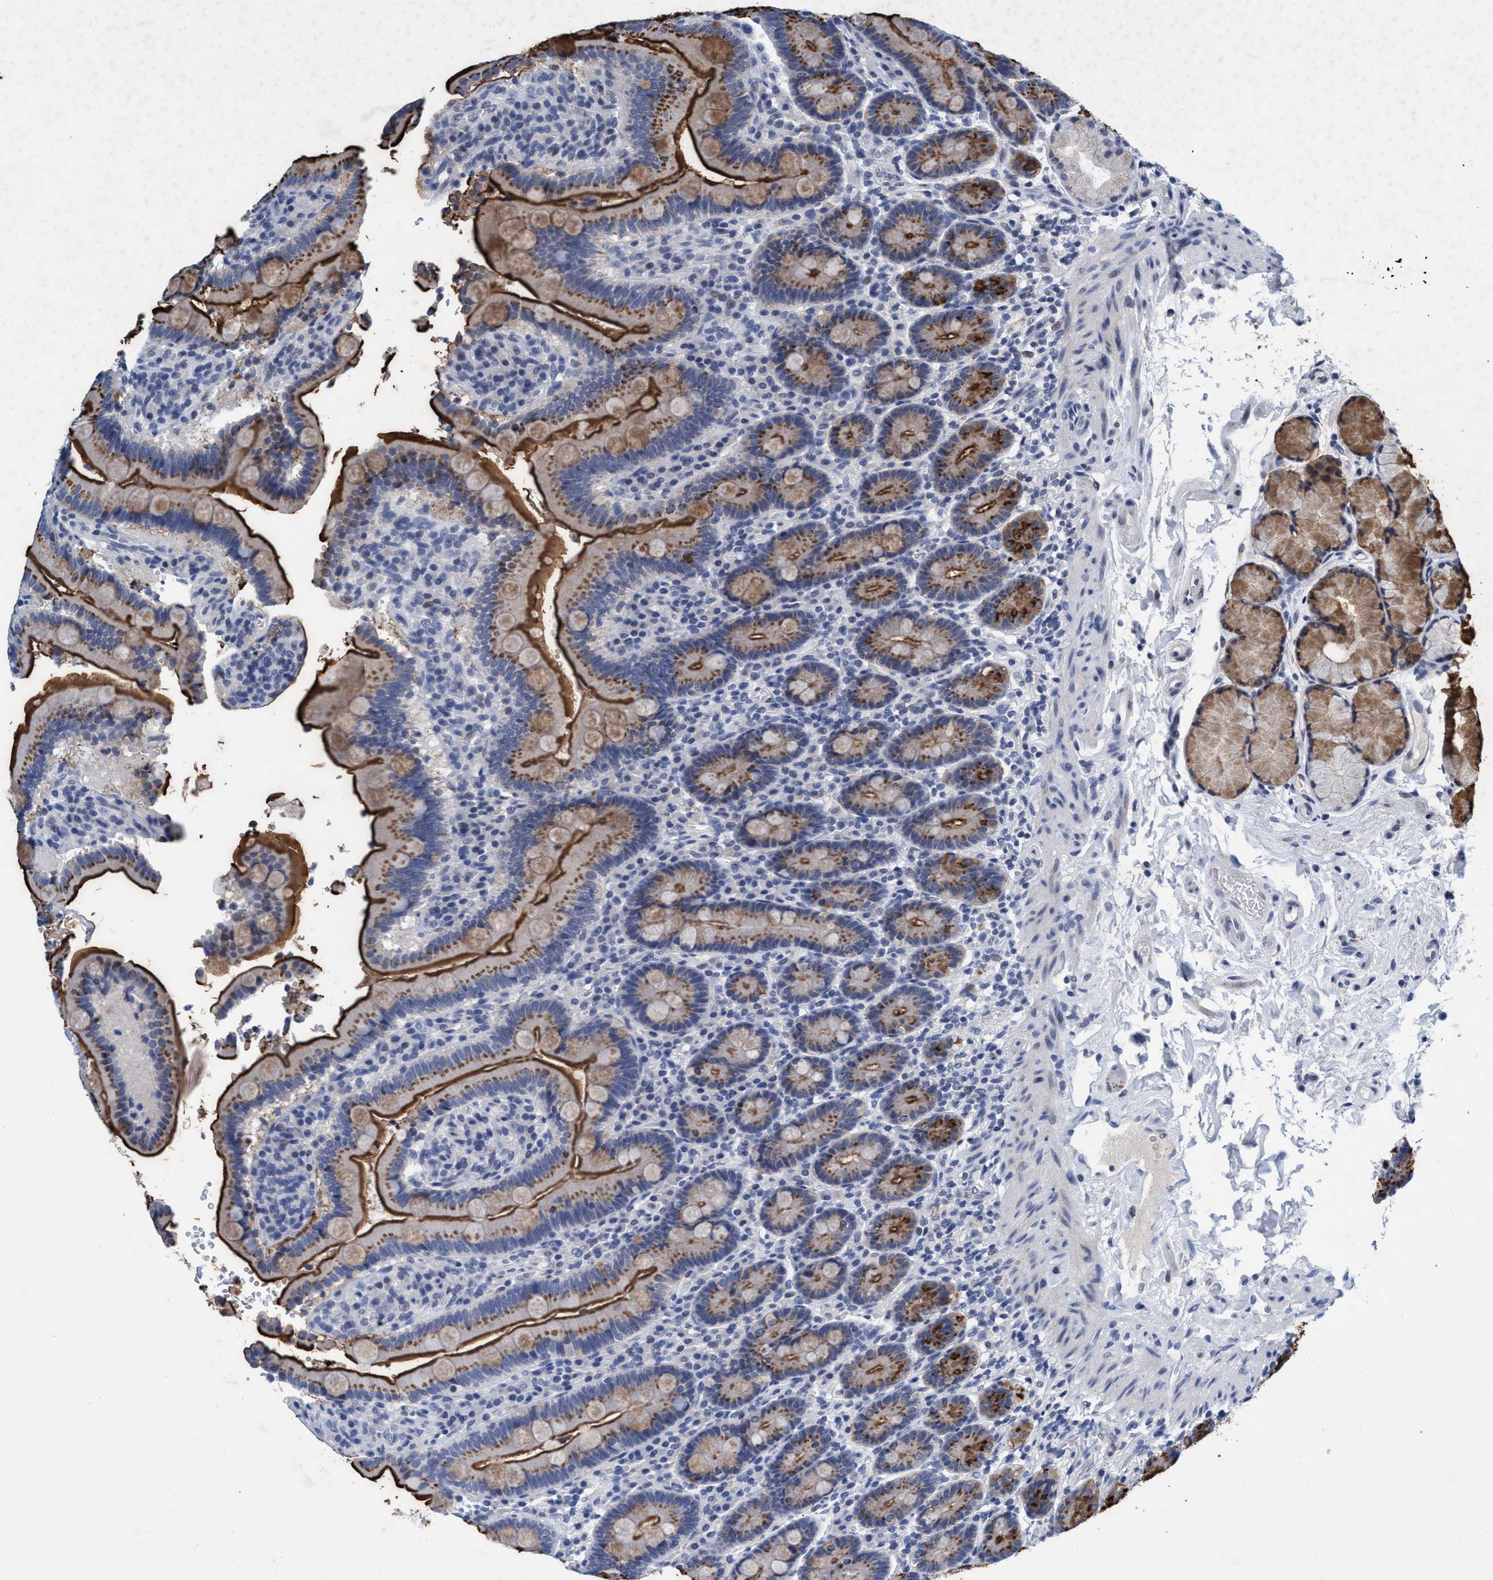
{"staining": {"intensity": "moderate", "quantity": "25%-75%", "location": "cytoplasmic/membranous"}, "tissue": "duodenum", "cell_type": "Glandular cells", "image_type": "normal", "snomed": [{"axis": "morphology", "description": "Normal tissue, NOS"}, {"axis": "topography", "description": "Small intestine, NOS"}], "caption": "IHC image of unremarkable duodenum stained for a protein (brown), which reveals medium levels of moderate cytoplasmic/membranous staining in approximately 25%-75% of glandular cells.", "gene": "GRB14", "patient": {"sex": "female", "age": 71}}